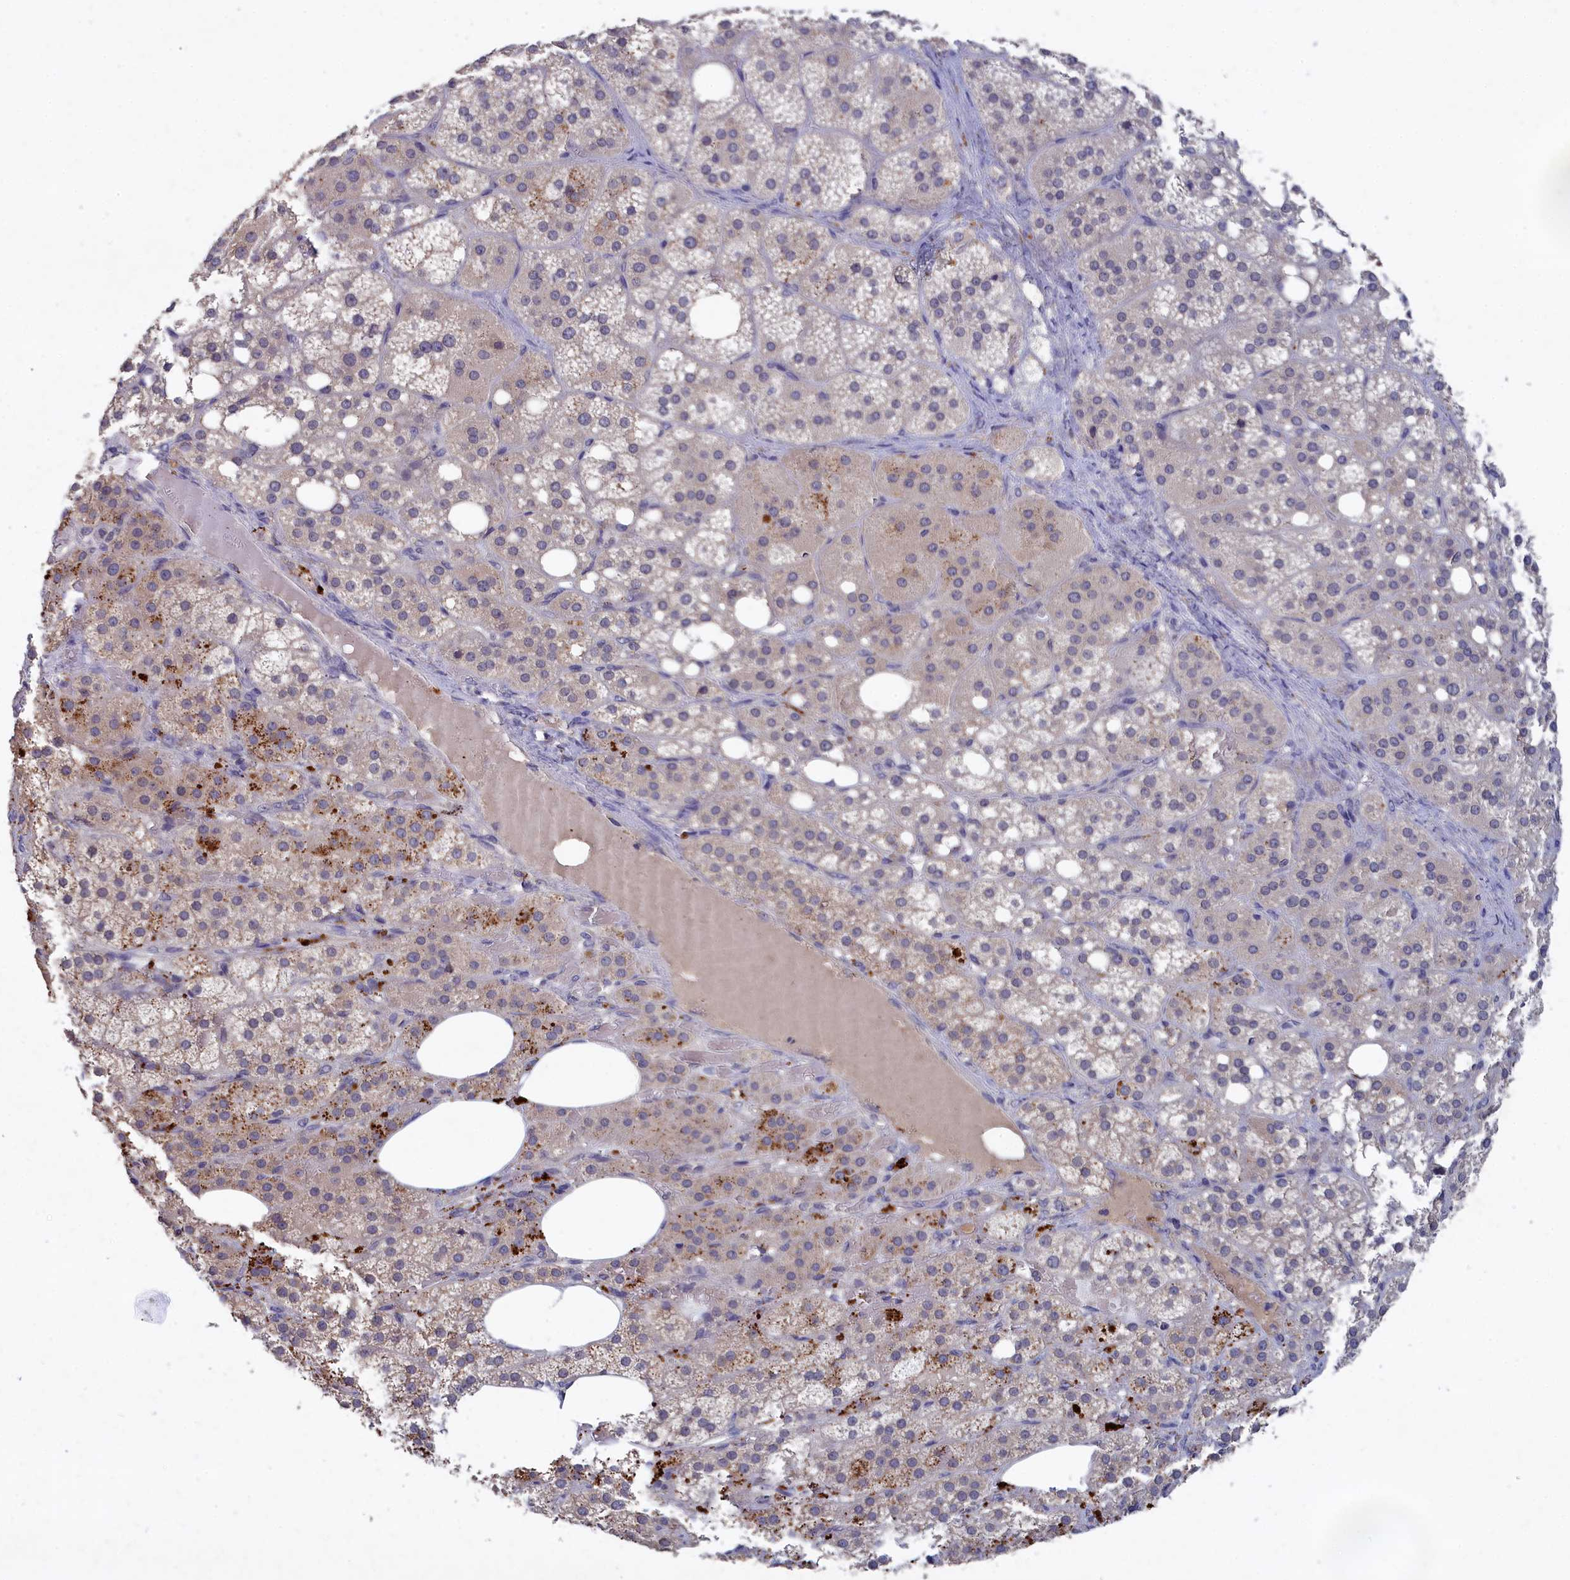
{"staining": {"intensity": "strong", "quantity": "<25%", "location": "cytoplasmic/membranous"}, "tissue": "adrenal gland", "cell_type": "Glandular cells", "image_type": "normal", "snomed": [{"axis": "morphology", "description": "Normal tissue, NOS"}, {"axis": "topography", "description": "Adrenal gland"}], "caption": "The histopathology image exhibits a brown stain indicating the presence of a protein in the cytoplasmic/membranous of glandular cells in adrenal gland. Immunohistochemistry stains the protein in brown and the nuclei are stained blue.", "gene": "CELF5", "patient": {"sex": "female", "age": 59}}